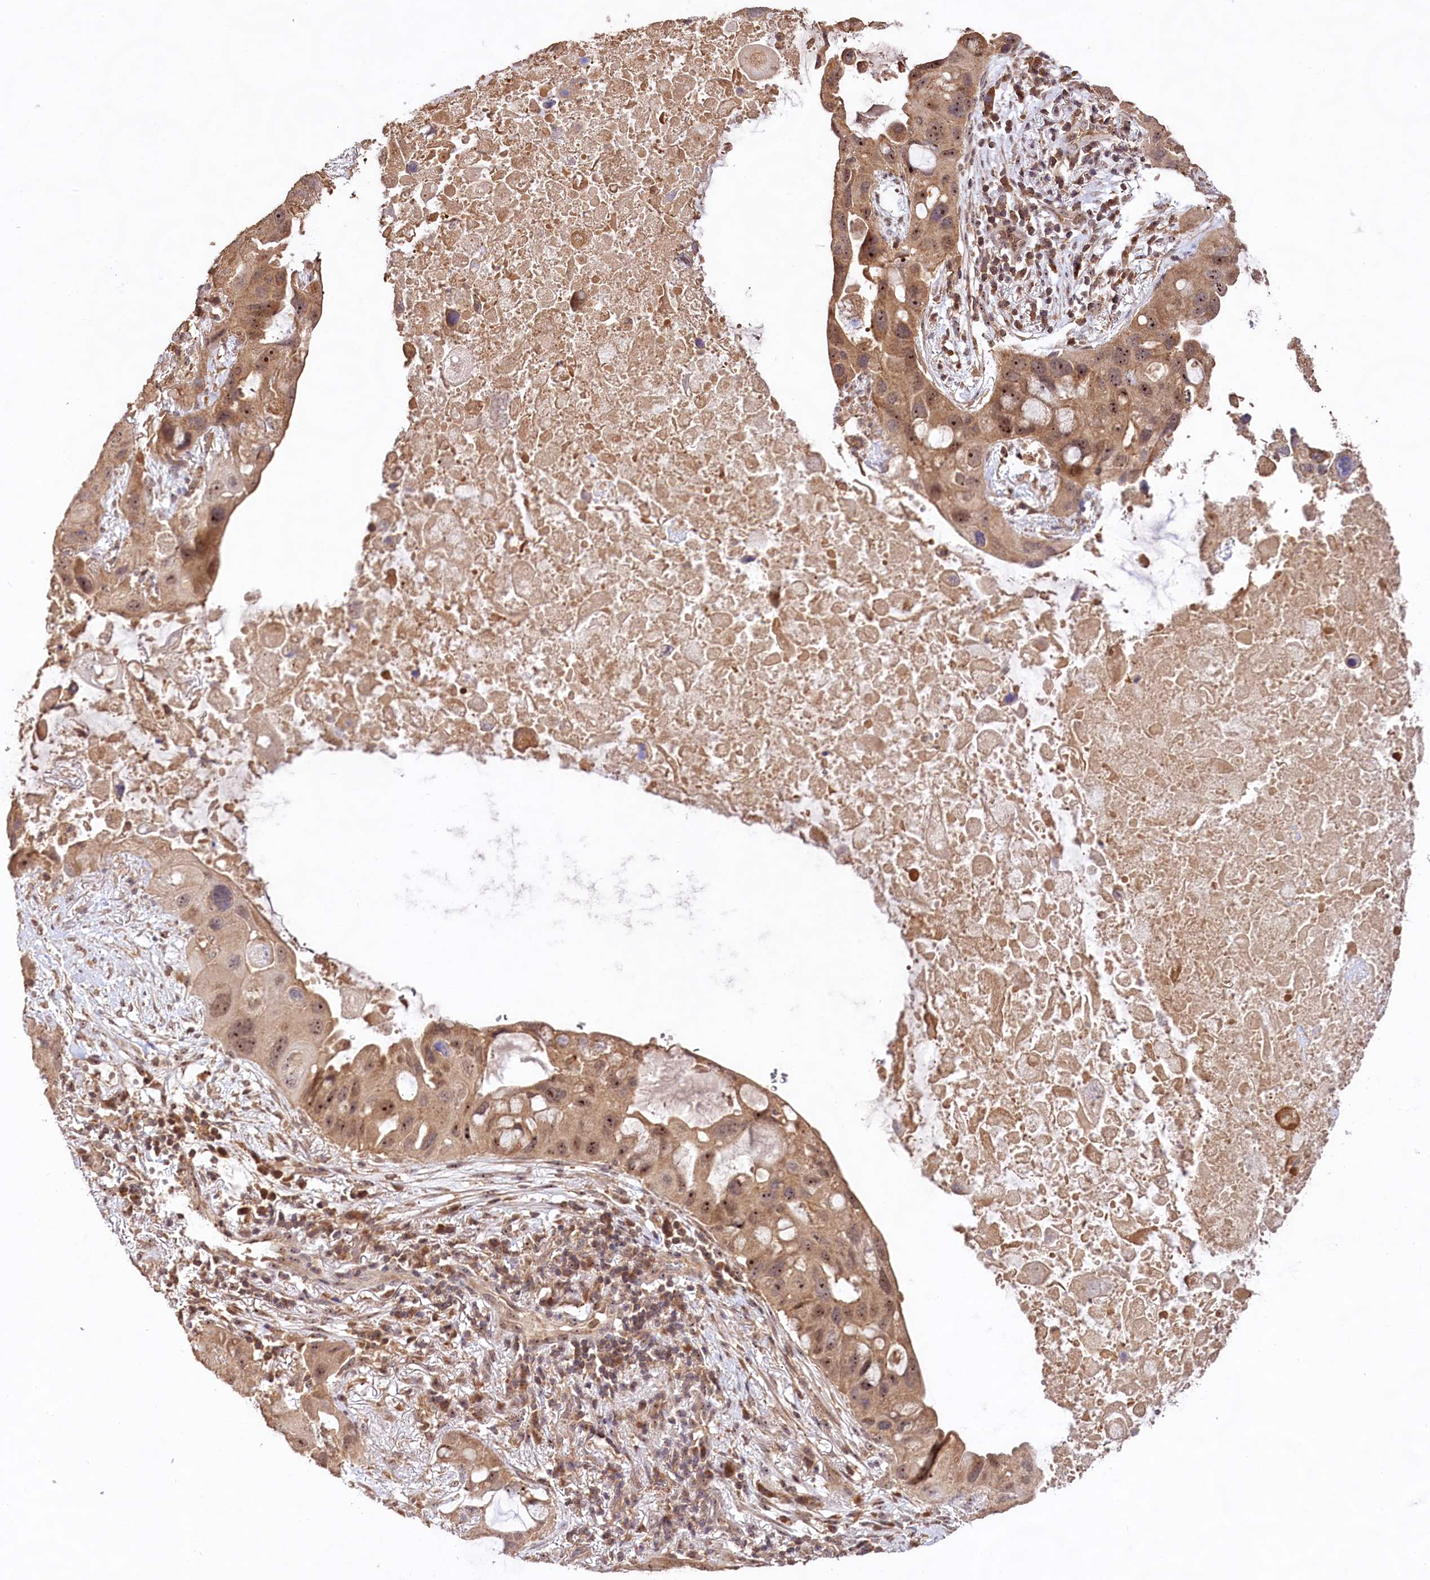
{"staining": {"intensity": "moderate", "quantity": ">75%", "location": "cytoplasmic/membranous,nuclear"}, "tissue": "lung cancer", "cell_type": "Tumor cells", "image_type": "cancer", "snomed": [{"axis": "morphology", "description": "Squamous cell carcinoma, NOS"}, {"axis": "topography", "description": "Lung"}], "caption": "Protein expression analysis of human lung squamous cell carcinoma reveals moderate cytoplasmic/membranous and nuclear expression in about >75% of tumor cells. (DAB IHC, brown staining for protein, blue staining for nuclei).", "gene": "RRP8", "patient": {"sex": "female", "age": 73}}